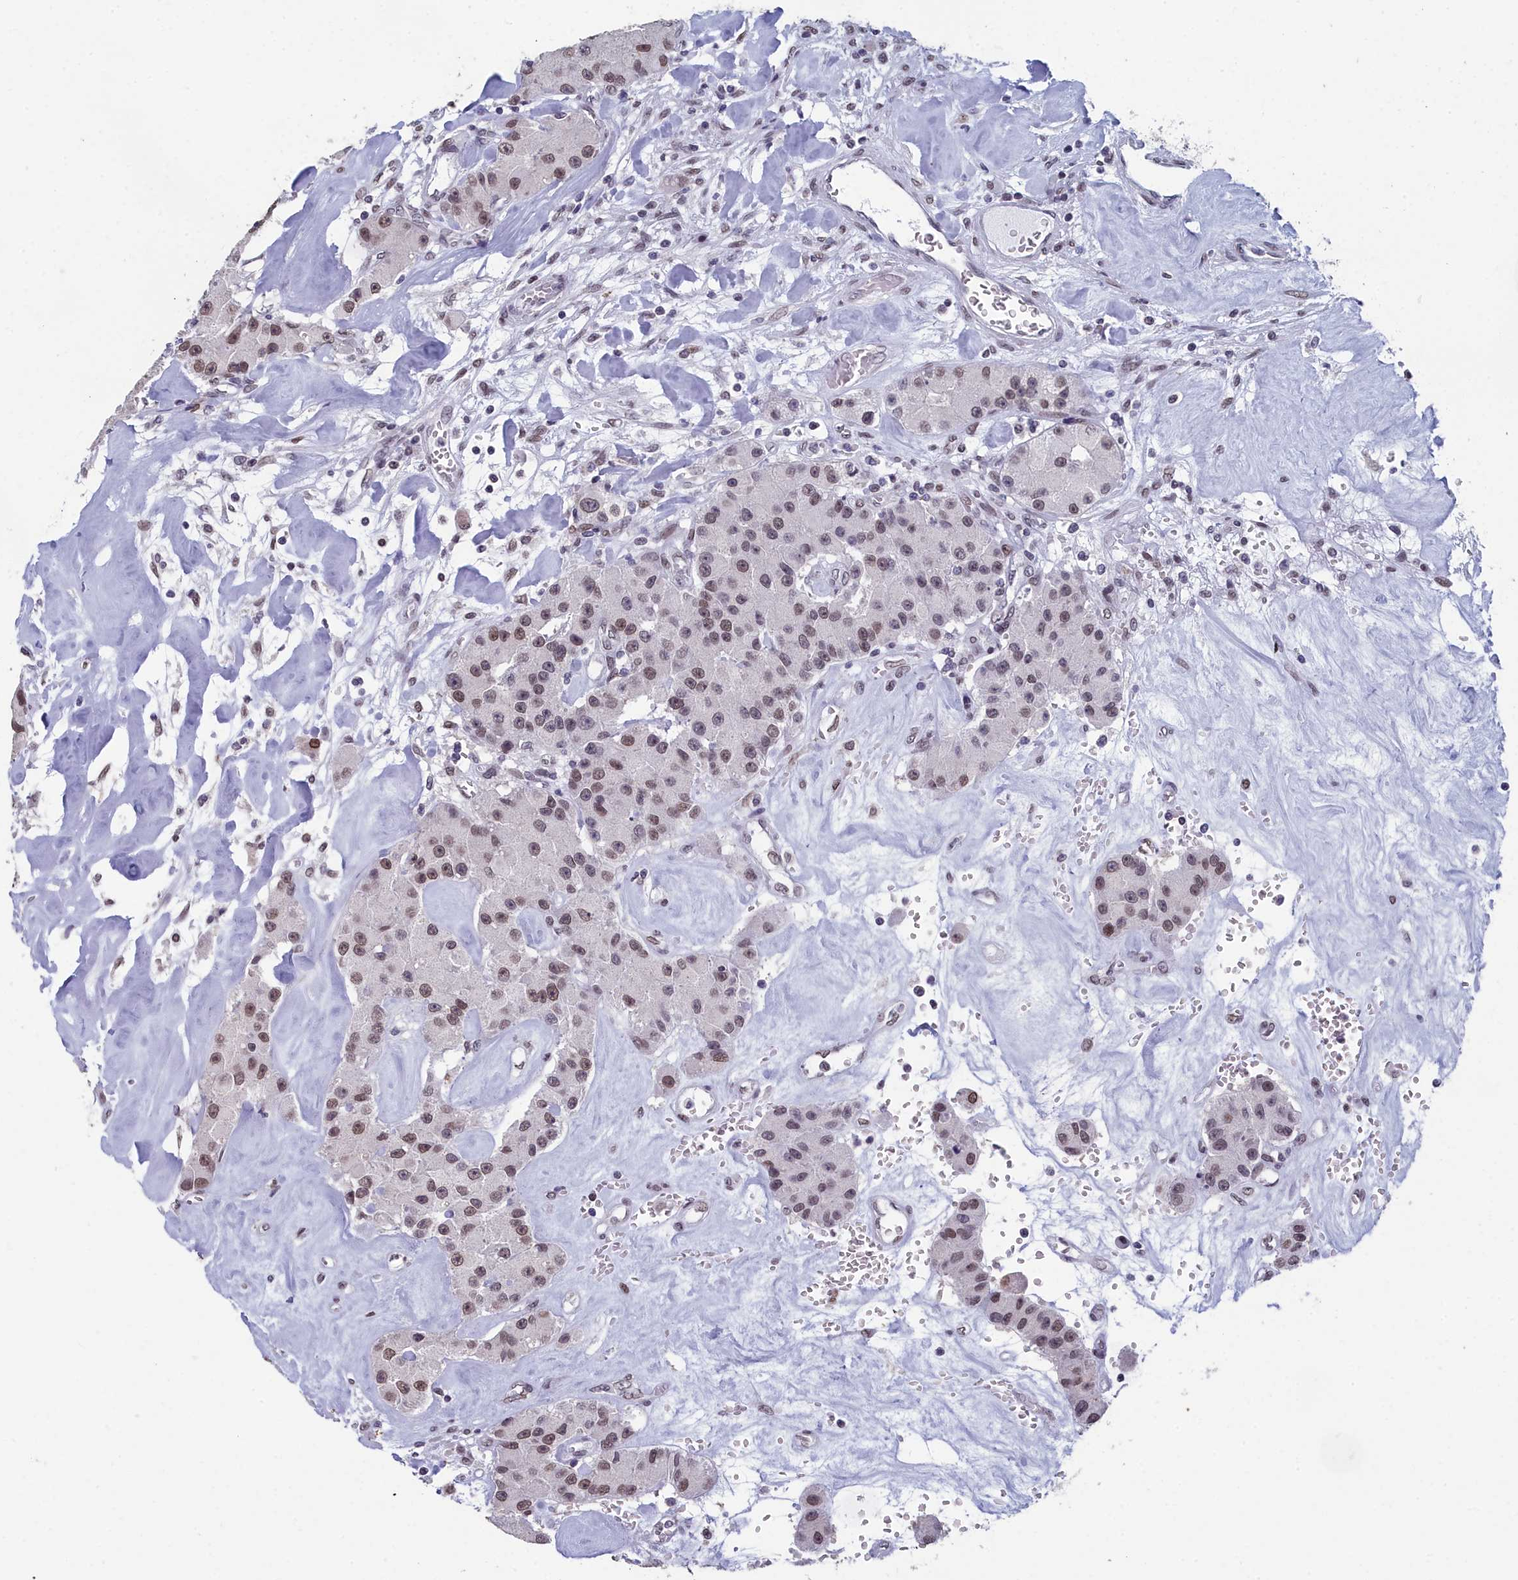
{"staining": {"intensity": "moderate", "quantity": ">75%", "location": "nuclear"}, "tissue": "carcinoid", "cell_type": "Tumor cells", "image_type": "cancer", "snomed": [{"axis": "morphology", "description": "Carcinoid, malignant, NOS"}, {"axis": "topography", "description": "Pancreas"}], "caption": "DAB (3,3'-diaminobenzidine) immunohistochemical staining of carcinoid (malignant) demonstrates moderate nuclear protein positivity in approximately >75% of tumor cells. (Brightfield microscopy of DAB IHC at high magnification).", "gene": "CCDC97", "patient": {"sex": "male", "age": 41}}